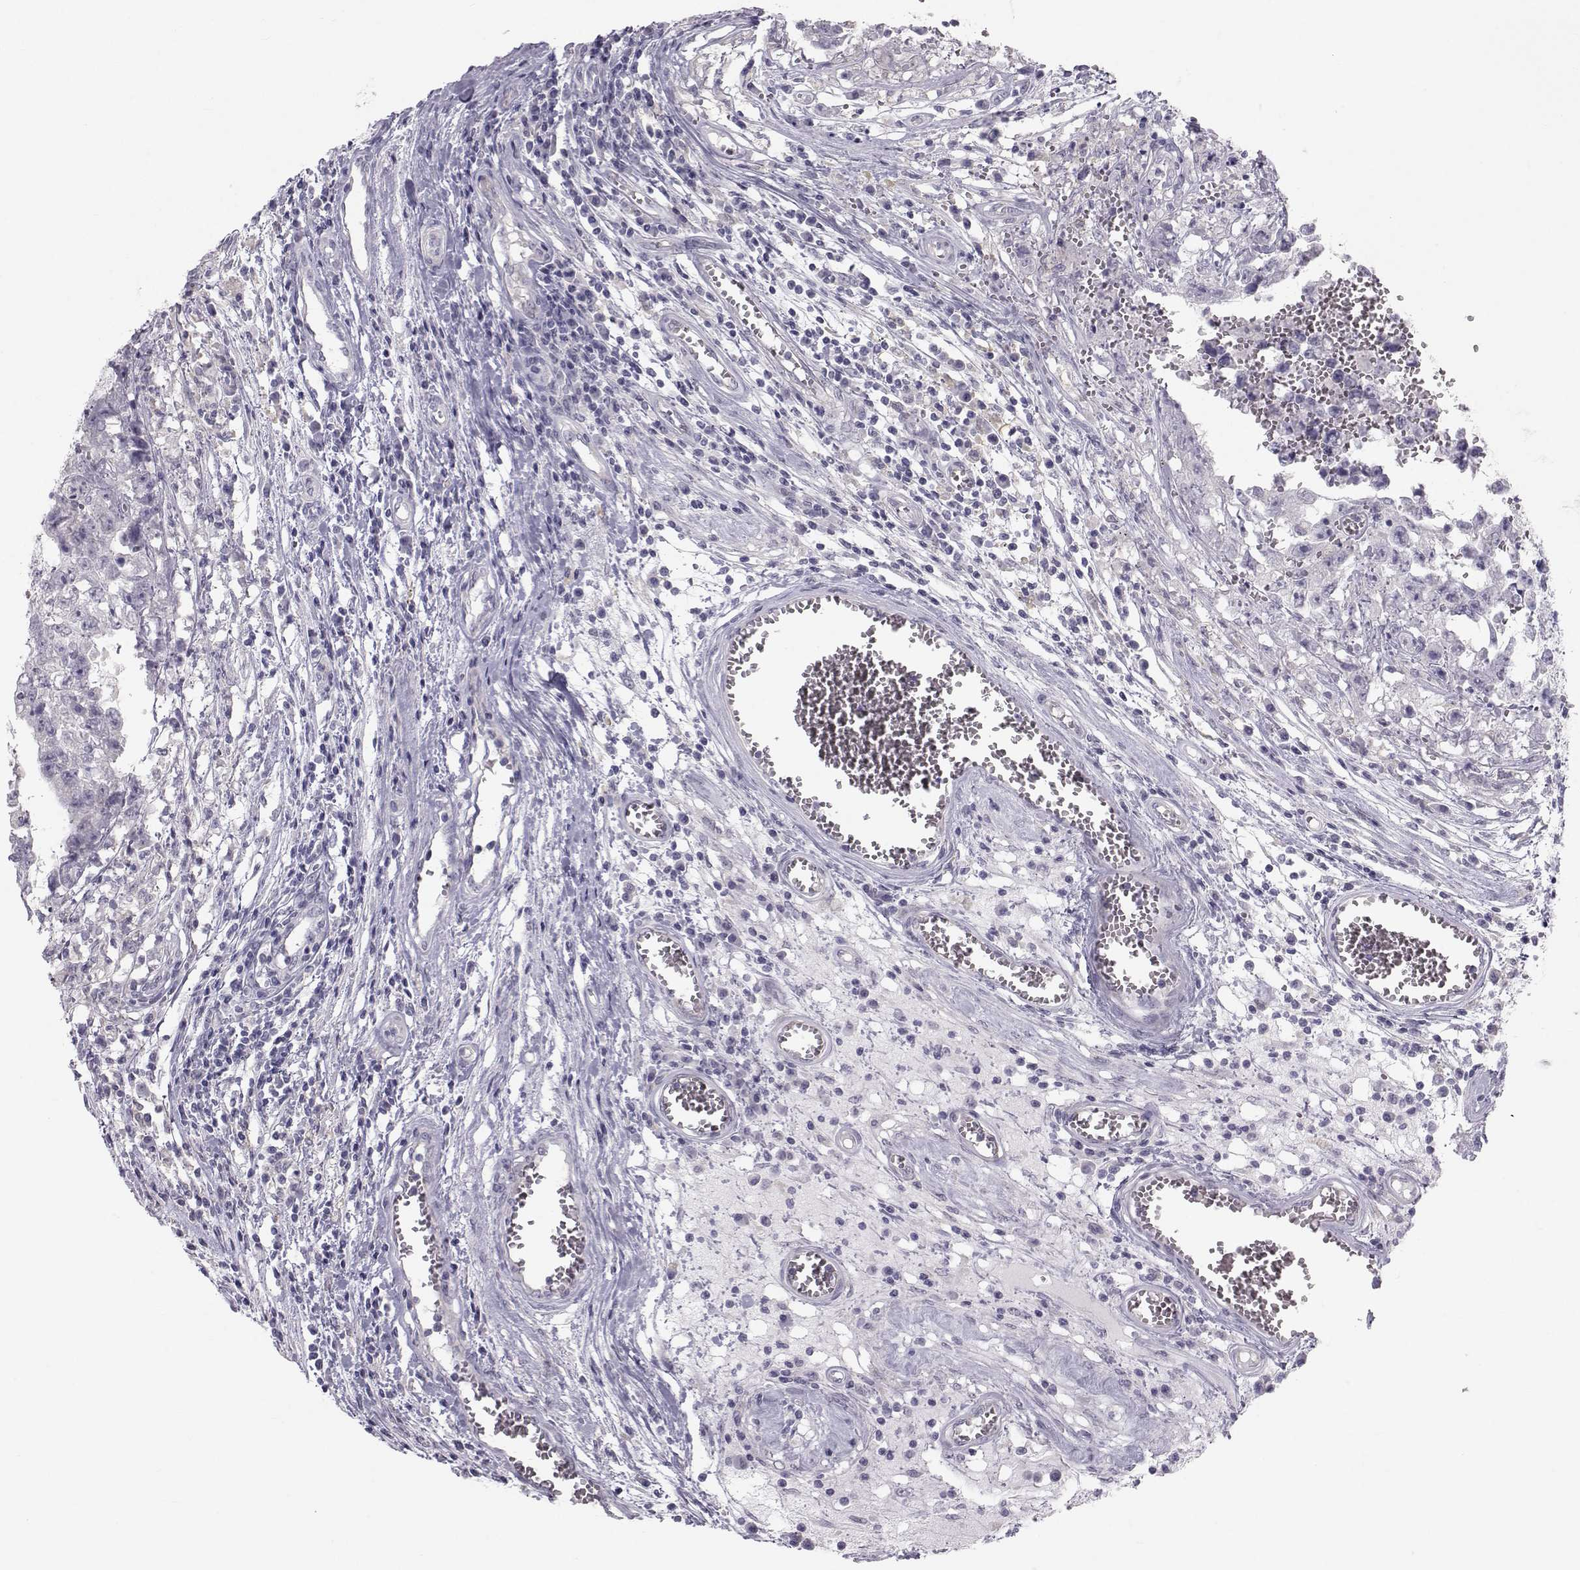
{"staining": {"intensity": "negative", "quantity": "none", "location": "none"}, "tissue": "testis cancer", "cell_type": "Tumor cells", "image_type": "cancer", "snomed": [{"axis": "morphology", "description": "Carcinoma, Embryonal, NOS"}, {"axis": "topography", "description": "Testis"}], "caption": "IHC micrograph of embryonal carcinoma (testis) stained for a protein (brown), which displays no staining in tumor cells. (DAB (3,3'-diaminobenzidine) immunohistochemistry with hematoxylin counter stain).", "gene": "GARIN3", "patient": {"sex": "male", "age": 36}}